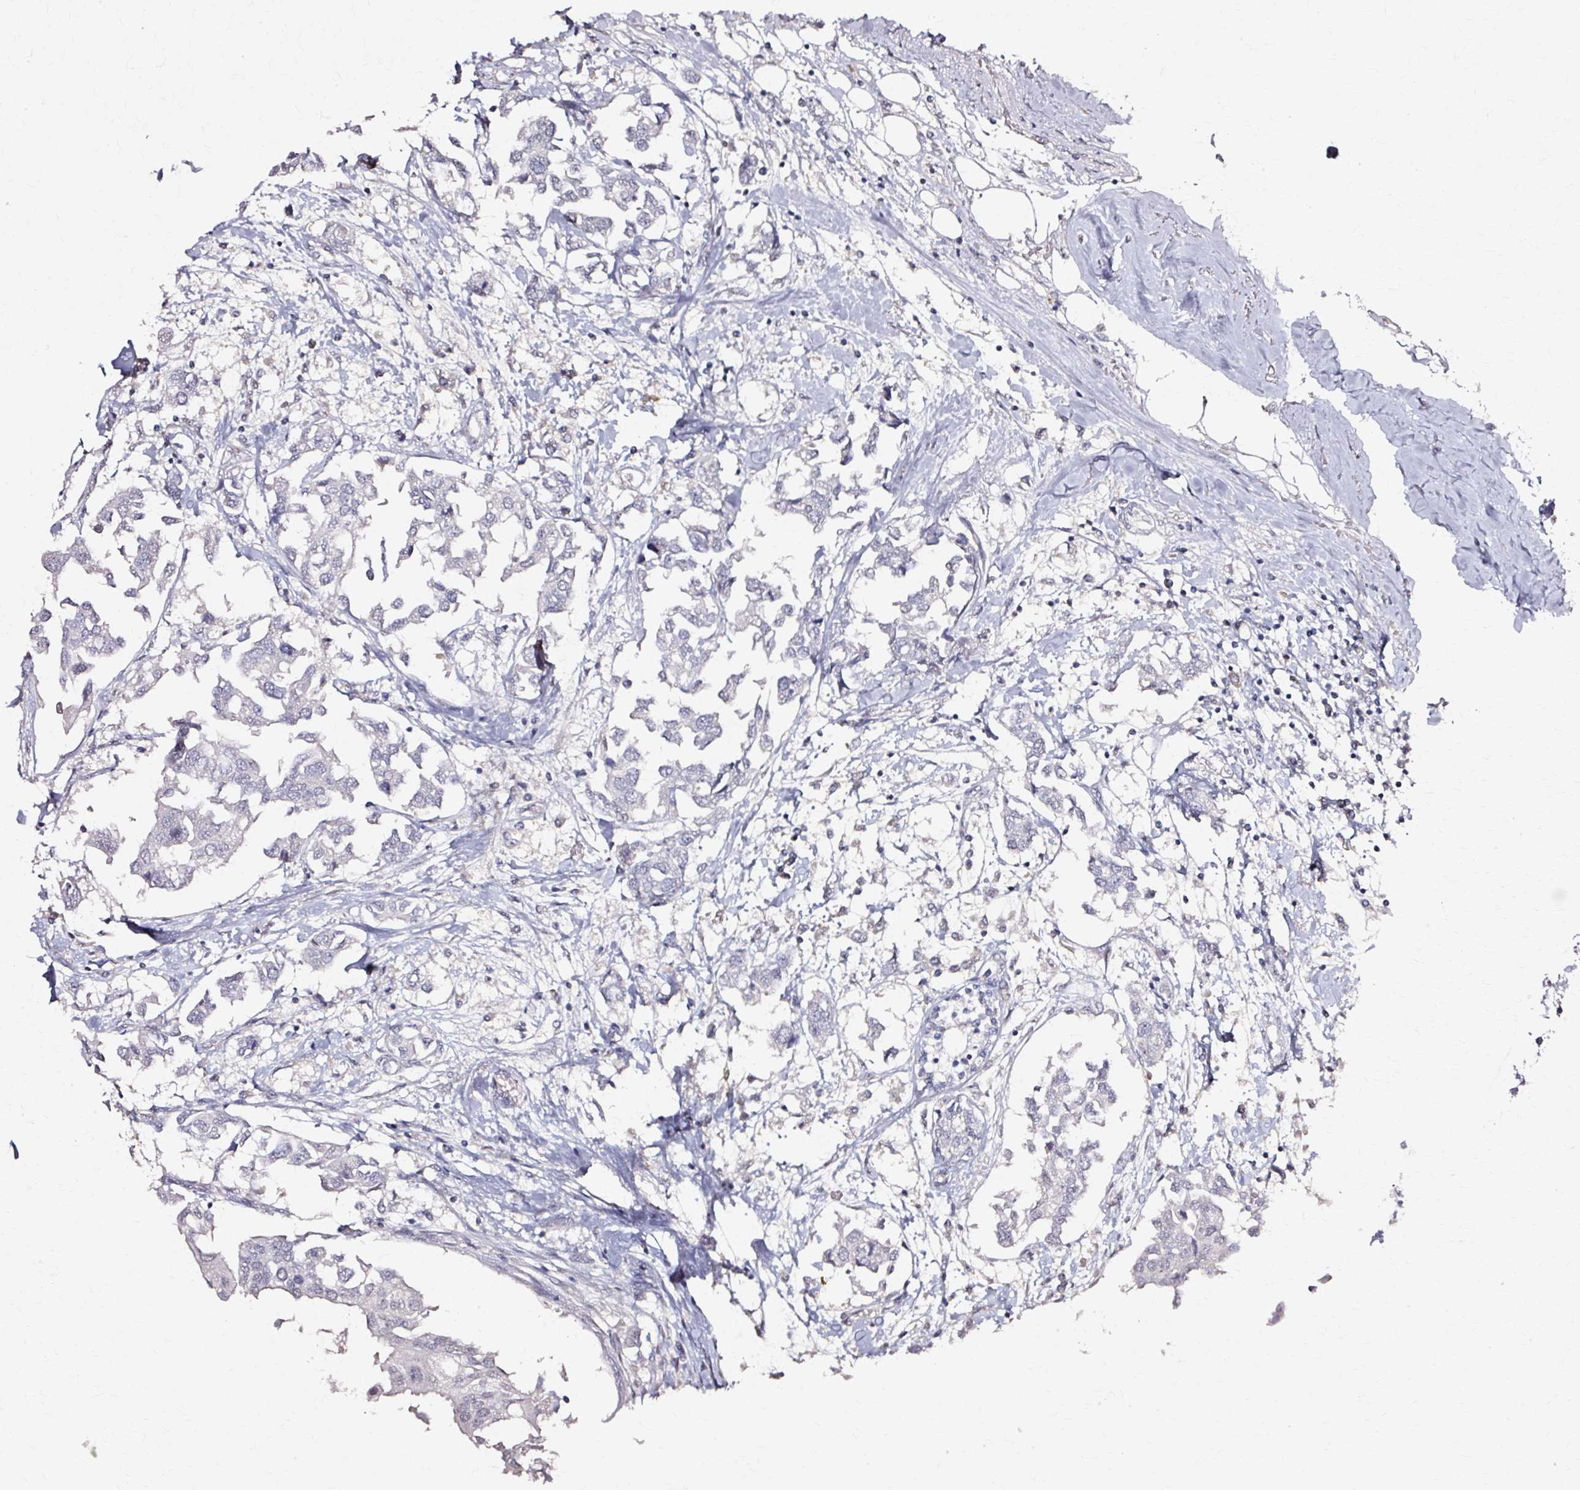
{"staining": {"intensity": "negative", "quantity": "none", "location": "none"}, "tissue": "breast cancer", "cell_type": "Tumor cells", "image_type": "cancer", "snomed": [{"axis": "morphology", "description": "Duct carcinoma"}, {"axis": "topography", "description": "Breast"}], "caption": "This is an immunohistochemistry (IHC) image of breast cancer. There is no positivity in tumor cells.", "gene": "RGPD5", "patient": {"sex": "female", "age": 83}}